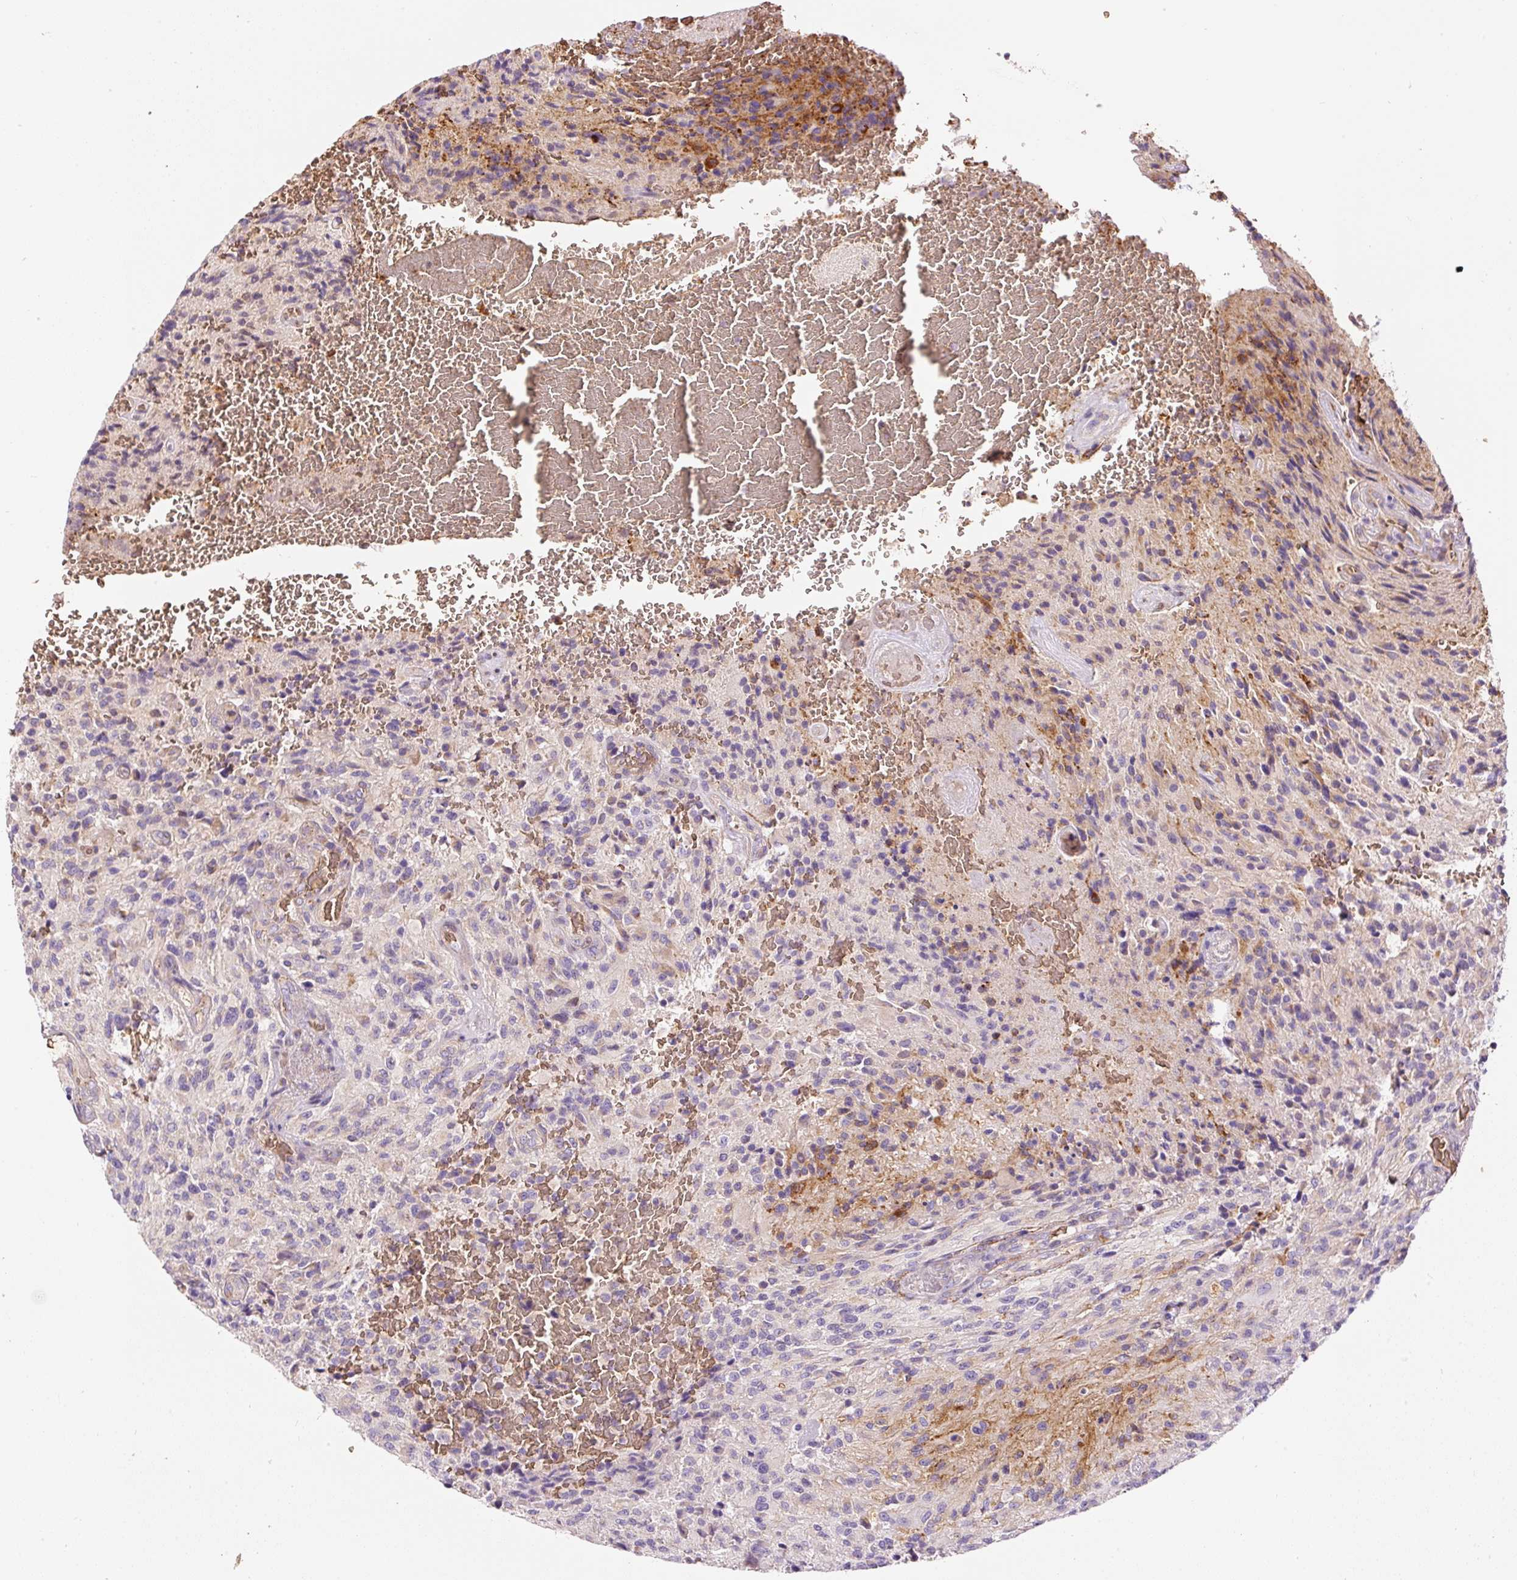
{"staining": {"intensity": "moderate", "quantity": "<25%", "location": "cytoplasmic/membranous"}, "tissue": "glioma", "cell_type": "Tumor cells", "image_type": "cancer", "snomed": [{"axis": "morphology", "description": "Normal tissue, NOS"}, {"axis": "morphology", "description": "Glioma, malignant, High grade"}, {"axis": "topography", "description": "Cerebral cortex"}], "caption": "Immunohistochemical staining of human malignant high-grade glioma exhibits moderate cytoplasmic/membranous protein expression in about <25% of tumor cells. Immunohistochemistry (ihc) stains the protein of interest in brown and the nuclei are stained blue.", "gene": "PRRC2A", "patient": {"sex": "male", "age": 56}}